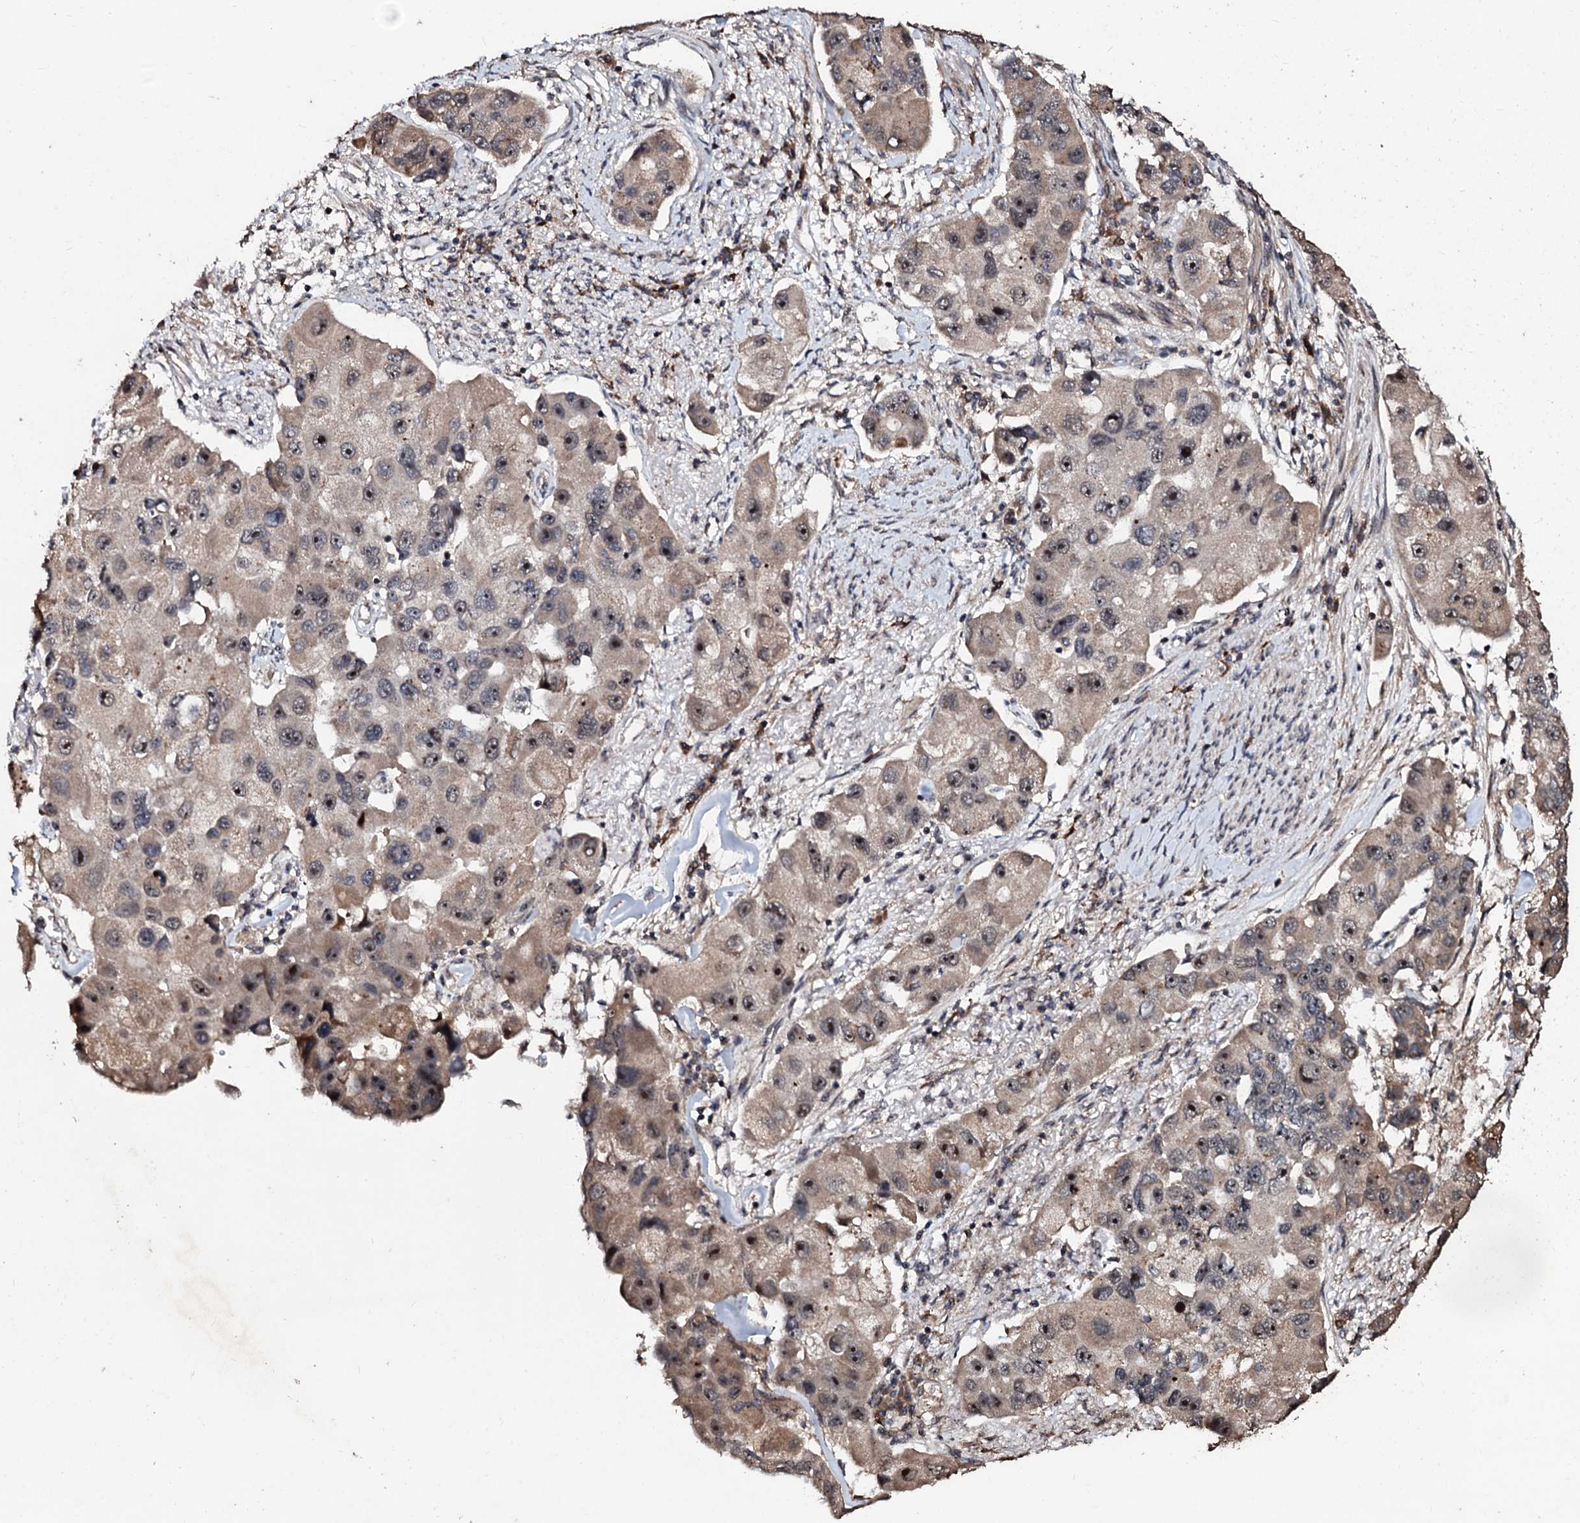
{"staining": {"intensity": "moderate", "quantity": ">75%", "location": "cytoplasmic/membranous,nuclear"}, "tissue": "lung cancer", "cell_type": "Tumor cells", "image_type": "cancer", "snomed": [{"axis": "morphology", "description": "Adenocarcinoma, NOS"}, {"axis": "topography", "description": "Lung"}], "caption": "DAB (3,3'-diaminobenzidine) immunohistochemical staining of human lung adenocarcinoma exhibits moderate cytoplasmic/membranous and nuclear protein expression in about >75% of tumor cells.", "gene": "SUPT7L", "patient": {"sex": "female", "age": 54}}